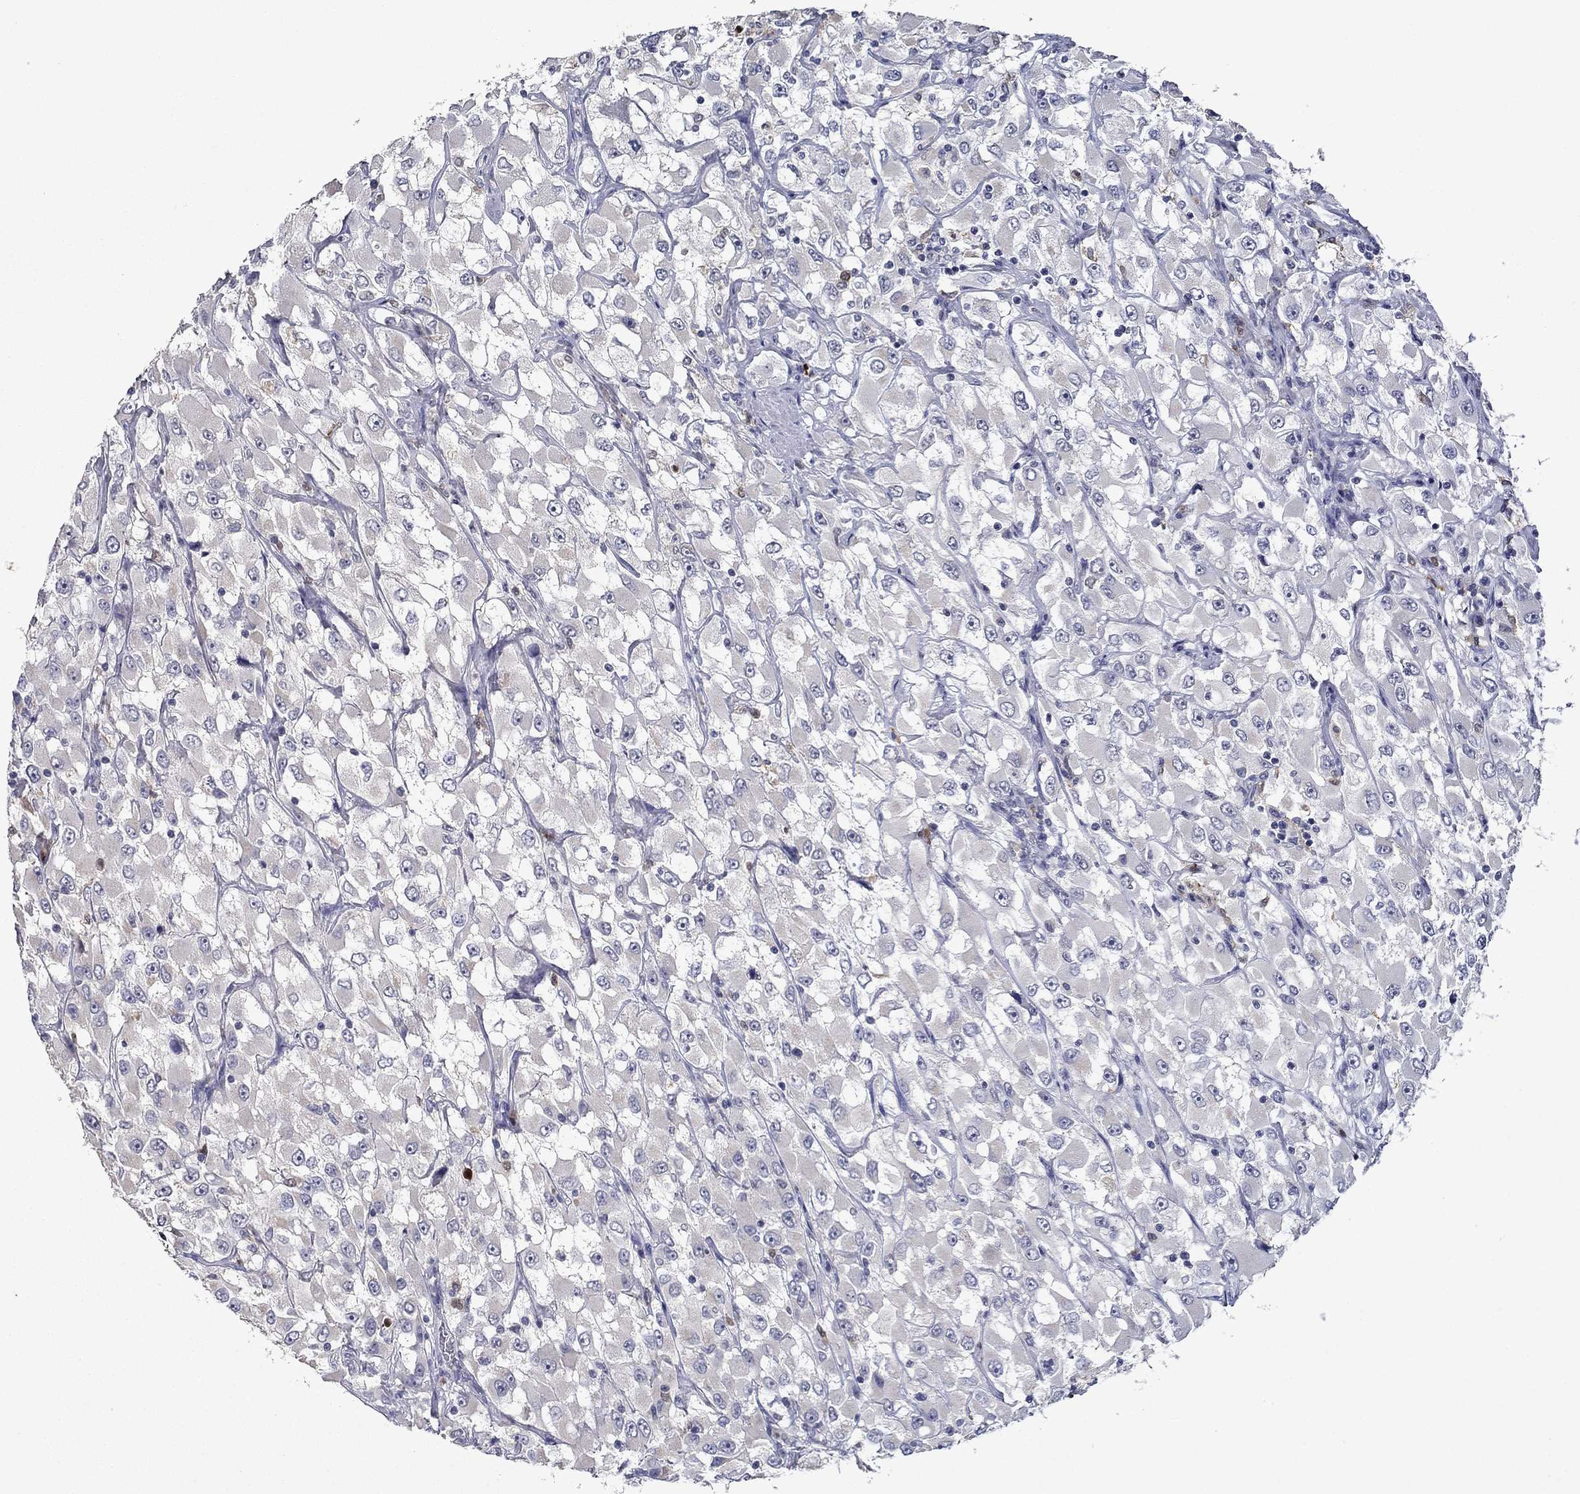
{"staining": {"intensity": "negative", "quantity": "none", "location": "none"}, "tissue": "renal cancer", "cell_type": "Tumor cells", "image_type": "cancer", "snomed": [{"axis": "morphology", "description": "Adenocarcinoma, NOS"}, {"axis": "topography", "description": "Kidney"}], "caption": "A high-resolution histopathology image shows immunohistochemistry staining of adenocarcinoma (renal), which displays no significant positivity in tumor cells. Brightfield microscopy of immunohistochemistry (IHC) stained with DAB (3,3'-diaminobenzidine) (brown) and hematoxylin (blue), captured at high magnification.", "gene": "IRF5", "patient": {"sex": "female", "age": 52}}